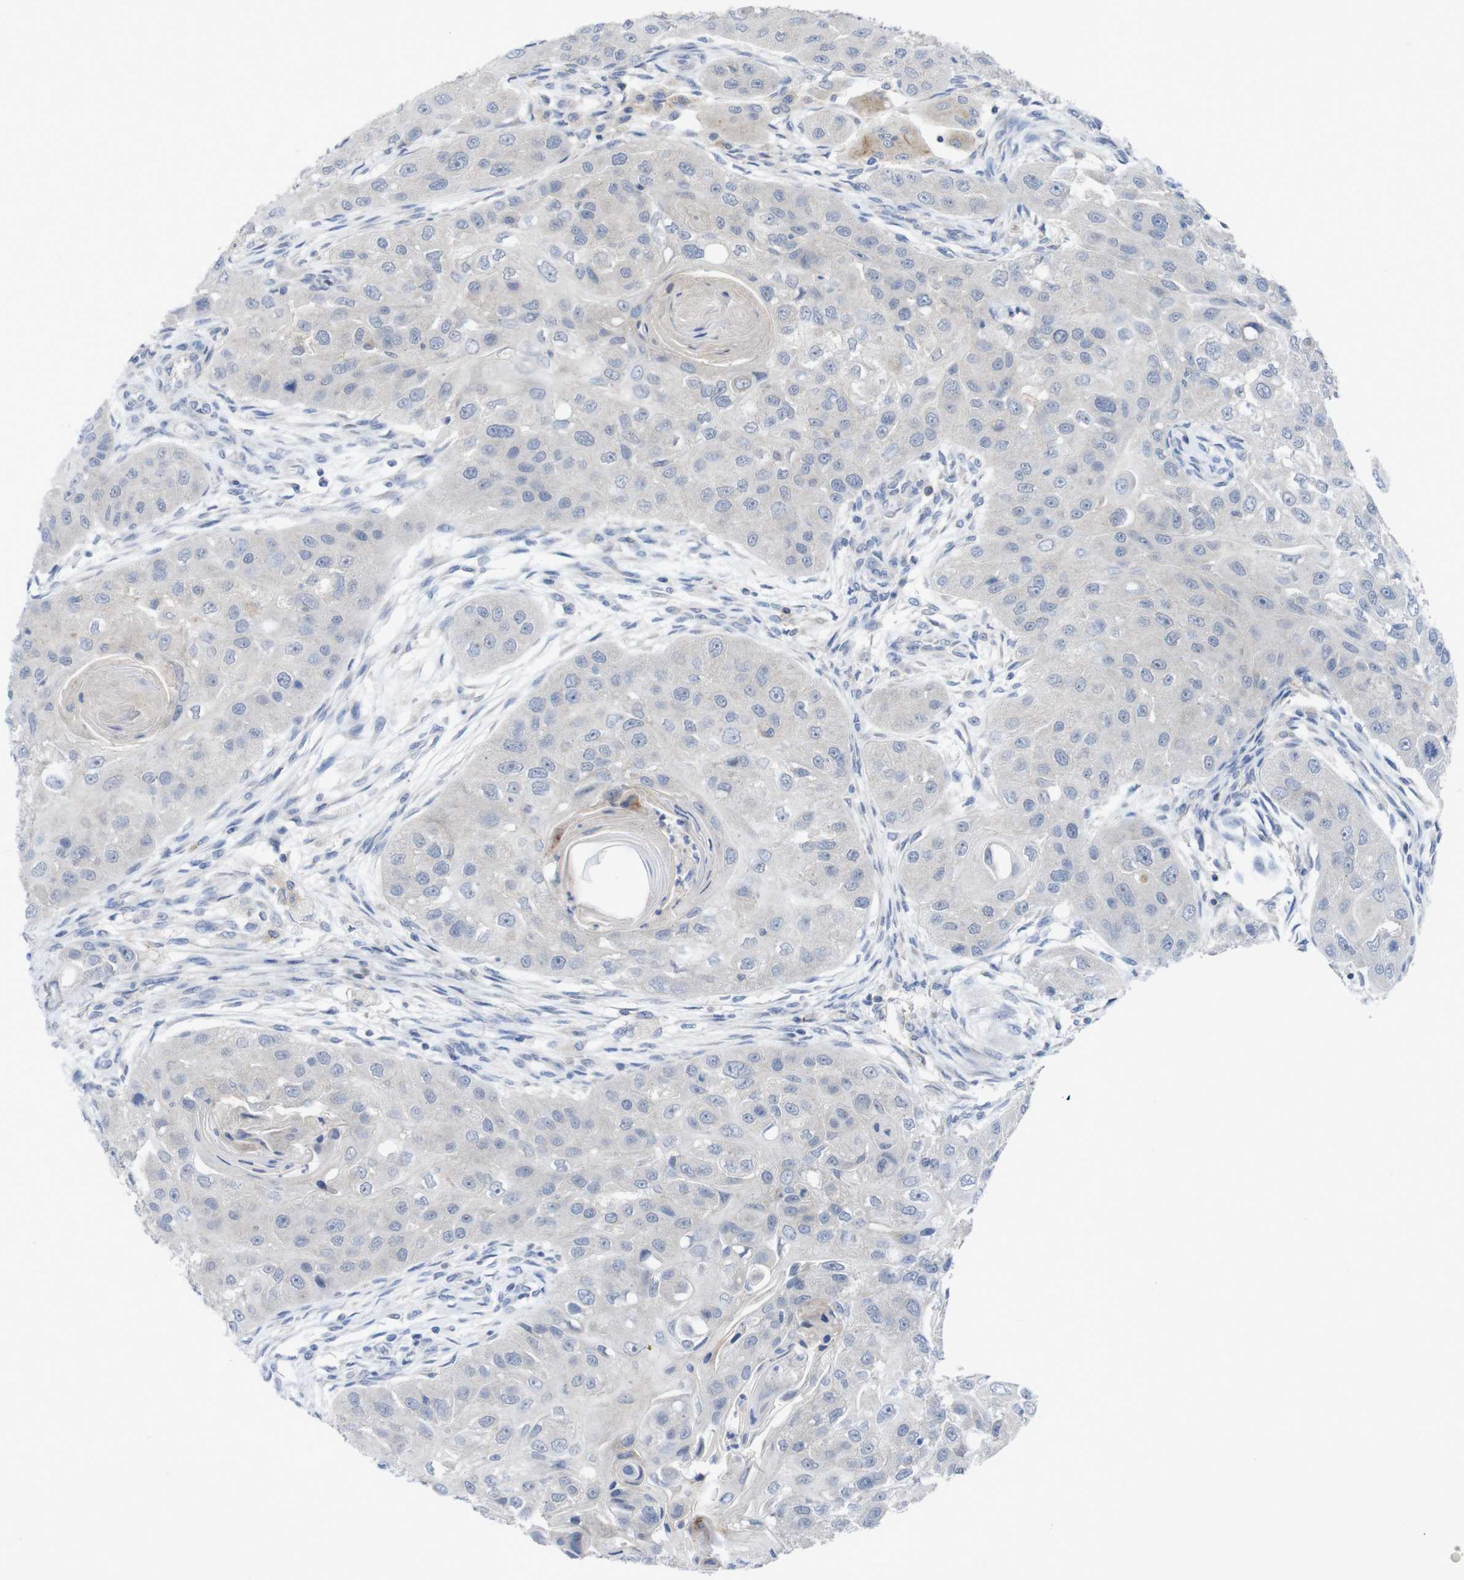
{"staining": {"intensity": "negative", "quantity": "none", "location": "none"}, "tissue": "head and neck cancer", "cell_type": "Tumor cells", "image_type": "cancer", "snomed": [{"axis": "morphology", "description": "Normal tissue, NOS"}, {"axis": "morphology", "description": "Squamous cell carcinoma, NOS"}, {"axis": "topography", "description": "Skeletal muscle"}, {"axis": "topography", "description": "Head-Neck"}], "caption": "There is no significant expression in tumor cells of head and neck cancer. Nuclei are stained in blue.", "gene": "SLAMF7", "patient": {"sex": "male", "age": 51}}